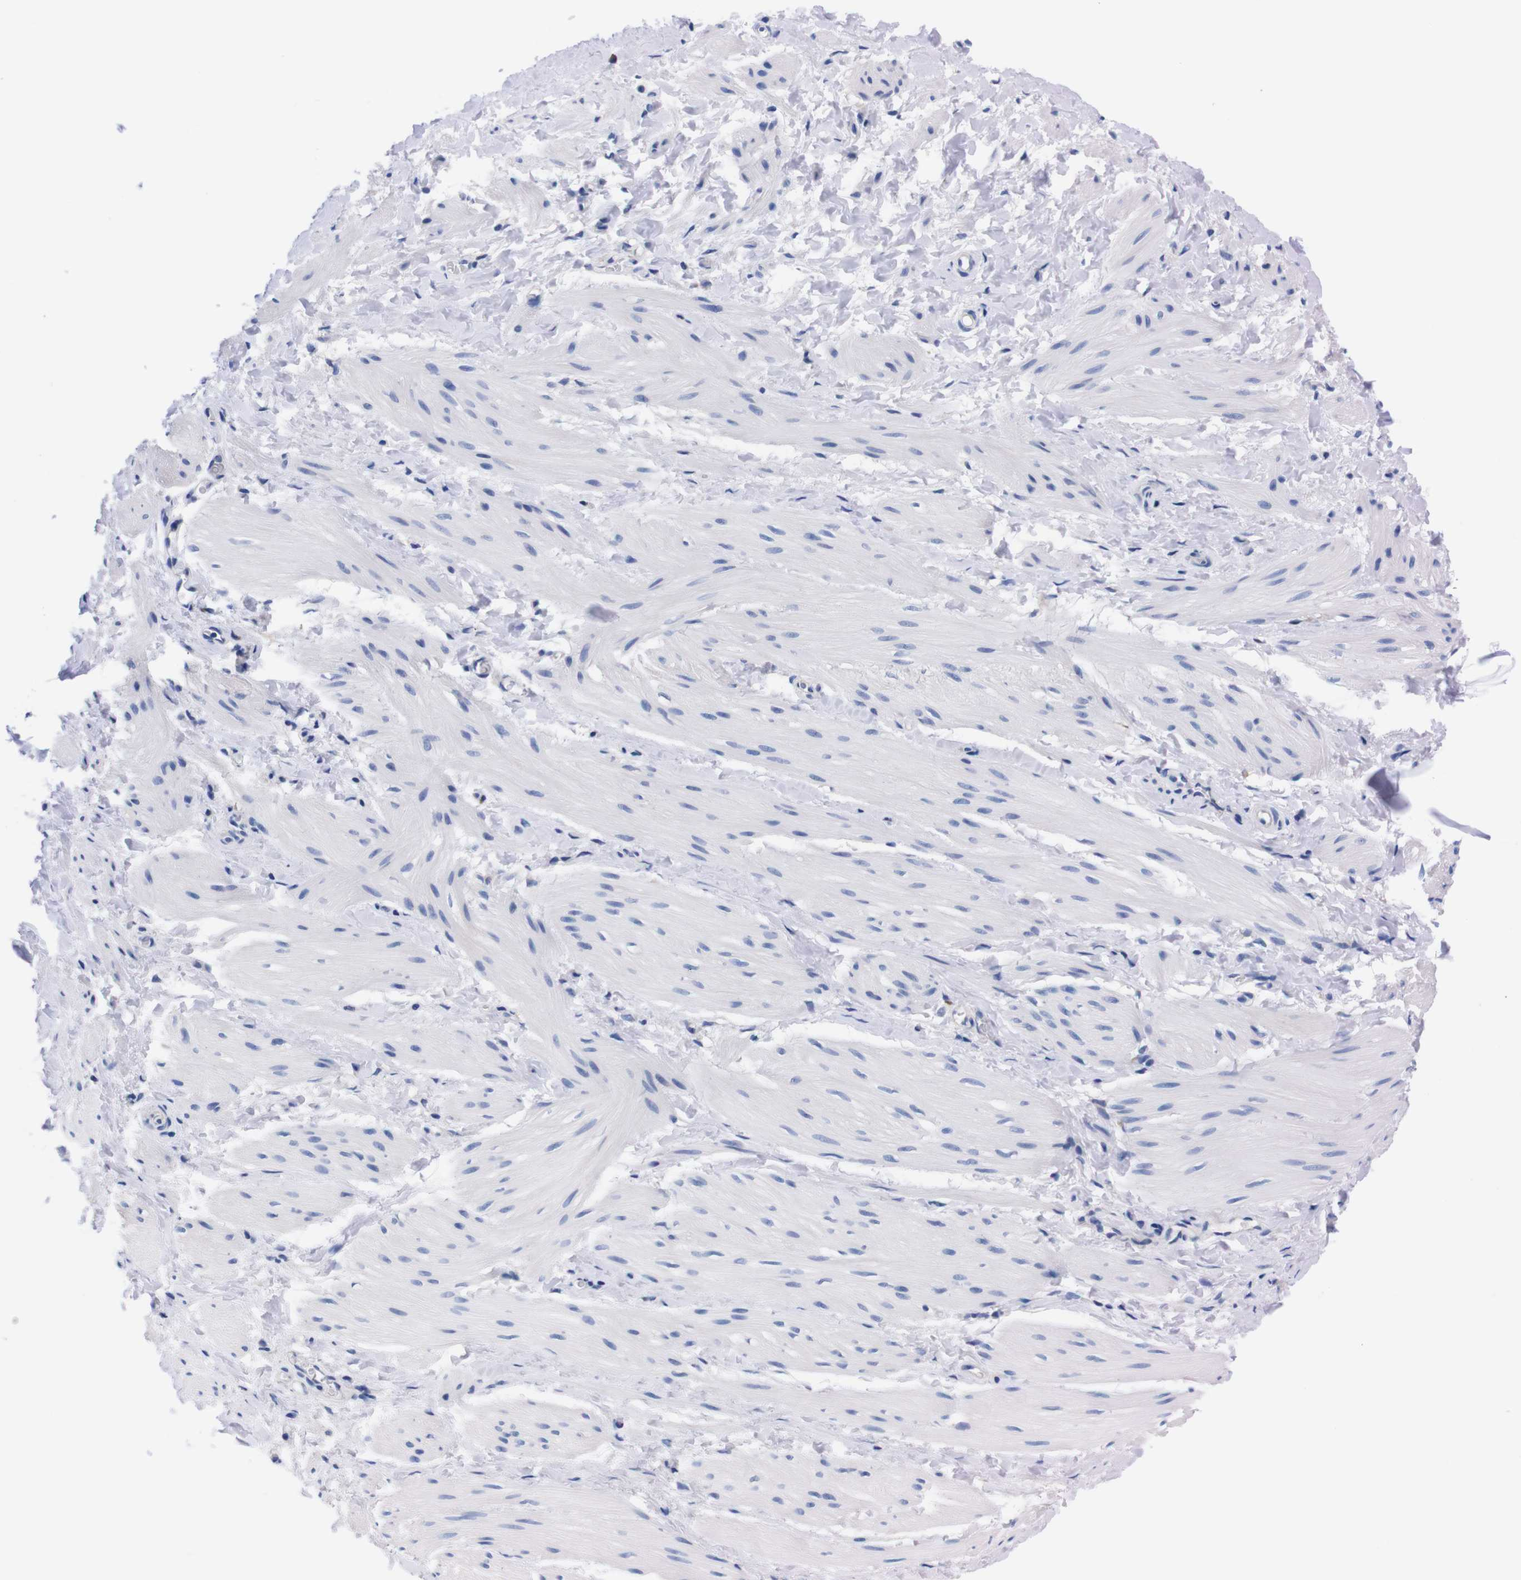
{"staining": {"intensity": "negative", "quantity": "none", "location": "none"}, "tissue": "smooth muscle", "cell_type": "Smooth muscle cells", "image_type": "normal", "snomed": [{"axis": "morphology", "description": "Normal tissue, NOS"}, {"axis": "topography", "description": "Smooth muscle"}], "caption": "An IHC micrograph of normal smooth muscle is shown. There is no staining in smooth muscle cells of smooth muscle.", "gene": "NEBL", "patient": {"sex": "male", "age": 16}}